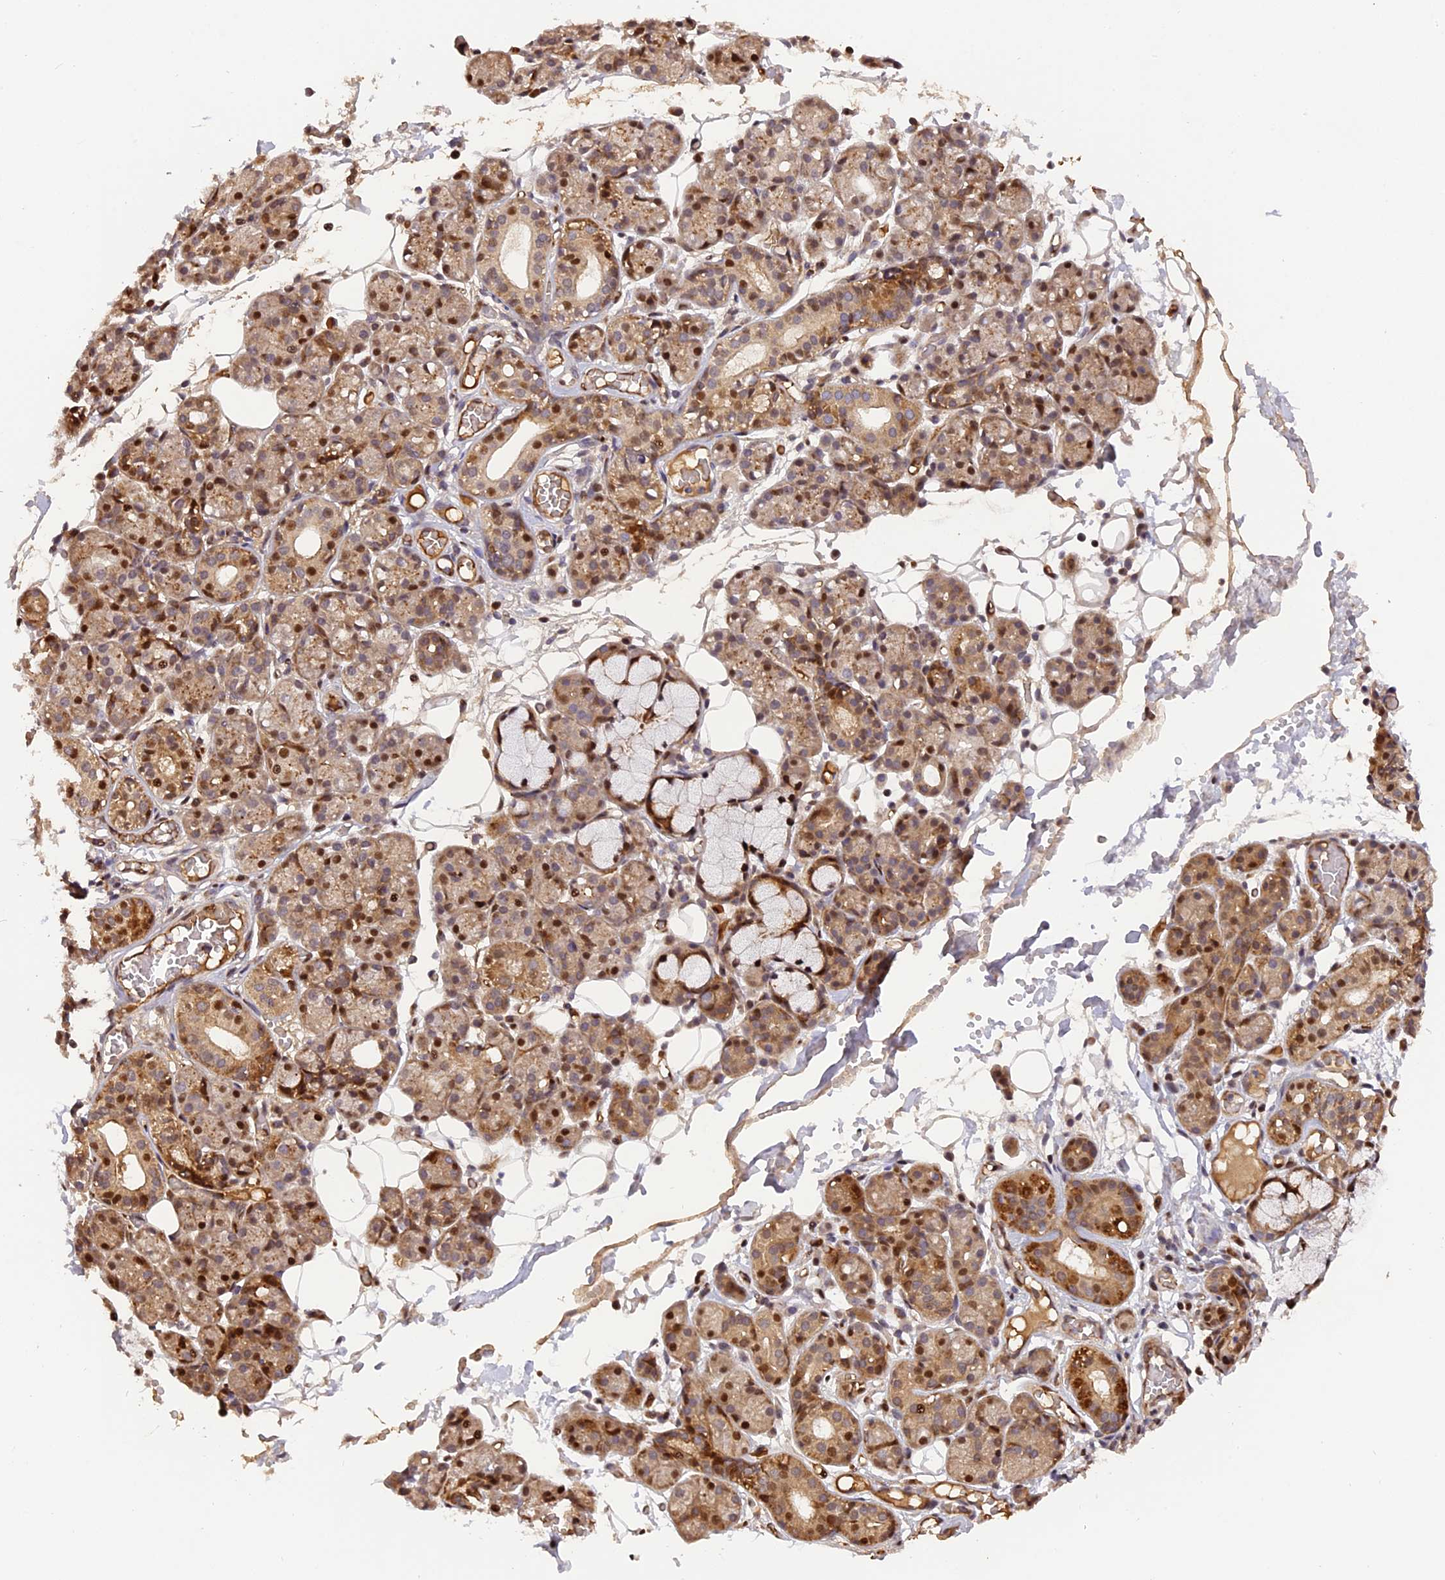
{"staining": {"intensity": "moderate", "quantity": ">75%", "location": "cytoplasmic/membranous,nuclear"}, "tissue": "salivary gland", "cell_type": "Glandular cells", "image_type": "normal", "snomed": [{"axis": "morphology", "description": "Normal tissue, NOS"}, {"axis": "topography", "description": "Salivary gland"}], "caption": "The photomicrograph demonstrates a brown stain indicating the presence of a protein in the cytoplasmic/membranous,nuclear of glandular cells in salivary gland.", "gene": "MICALL1", "patient": {"sex": "male", "age": 63}}